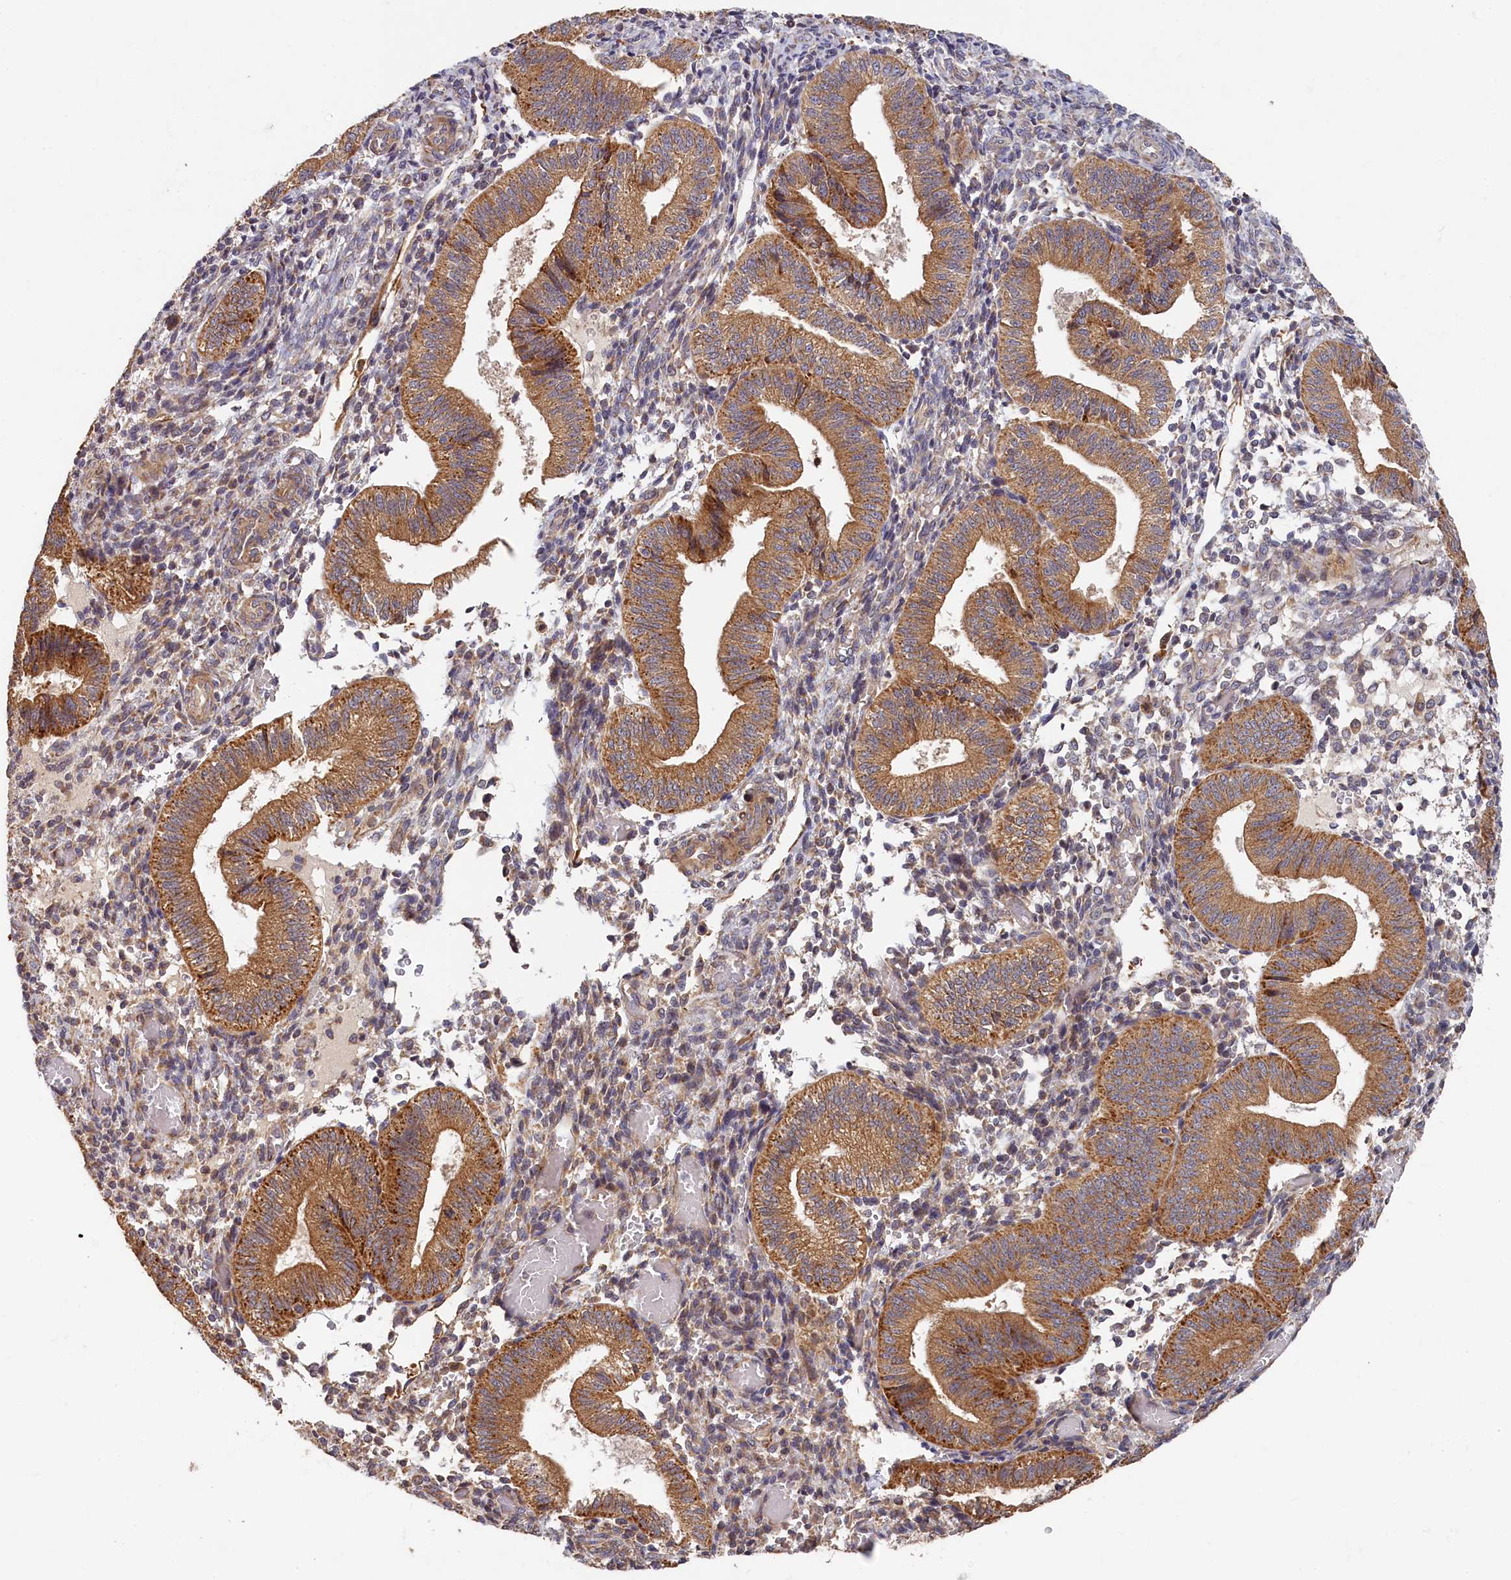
{"staining": {"intensity": "moderate", "quantity": "25%-75%", "location": "cytoplasmic/membranous"}, "tissue": "endometrium", "cell_type": "Cells in endometrial stroma", "image_type": "normal", "snomed": [{"axis": "morphology", "description": "Normal tissue, NOS"}, {"axis": "topography", "description": "Endometrium"}], "caption": "An immunohistochemistry (IHC) micrograph of benign tissue is shown. Protein staining in brown labels moderate cytoplasmic/membranous positivity in endometrium within cells in endometrial stroma.", "gene": "CEP44", "patient": {"sex": "female", "age": 34}}